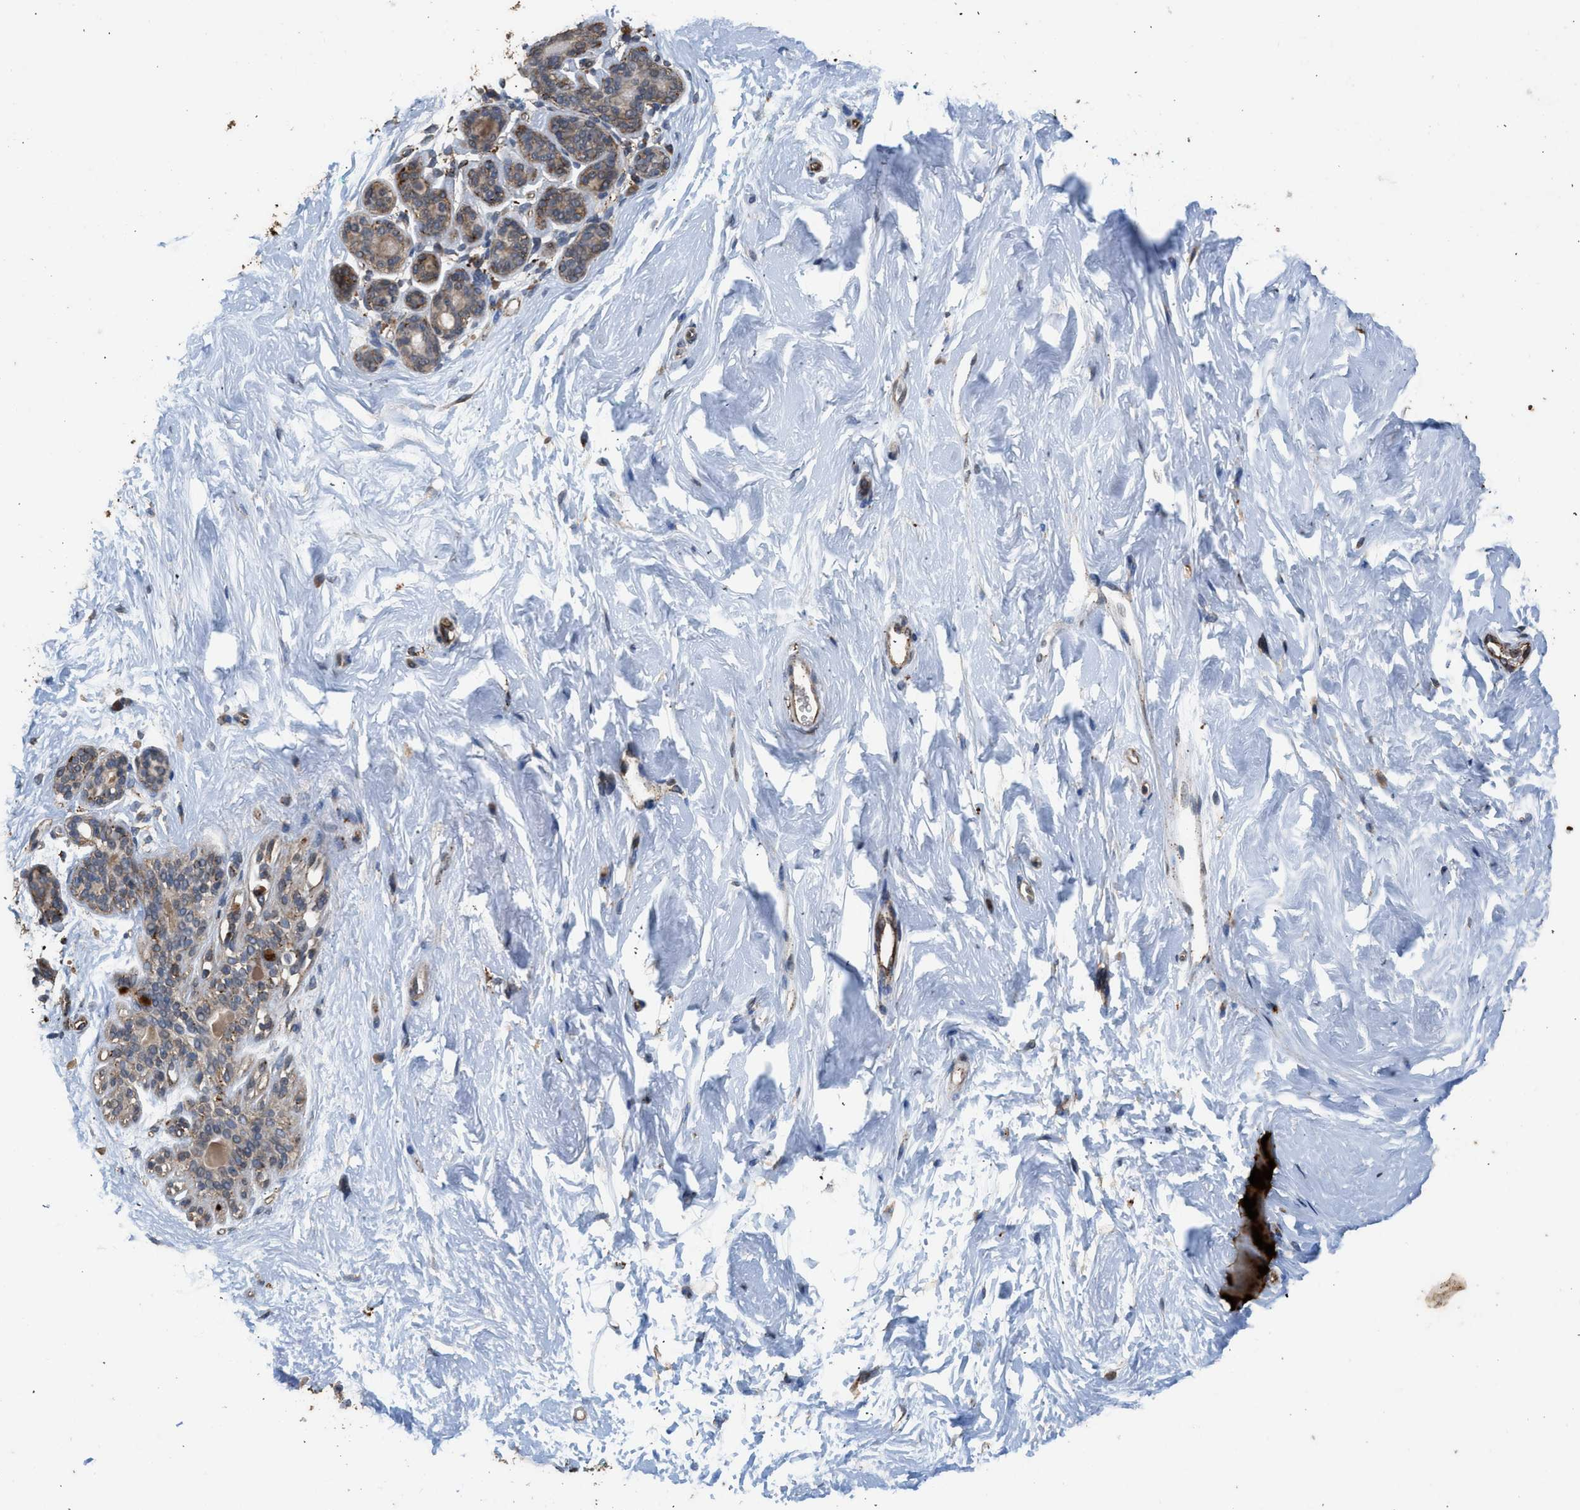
{"staining": {"intensity": "moderate", "quantity": "<25%", "location": "cytoplasmic/membranous"}, "tissue": "breast", "cell_type": "Adipocytes", "image_type": "normal", "snomed": [{"axis": "morphology", "description": "Normal tissue, NOS"}, {"axis": "topography", "description": "Breast"}], "caption": "A high-resolution image shows immunohistochemistry staining of normal breast, which reveals moderate cytoplasmic/membranous positivity in about <25% of adipocytes.", "gene": "CTSV", "patient": {"sex": "female", "age": 52}}